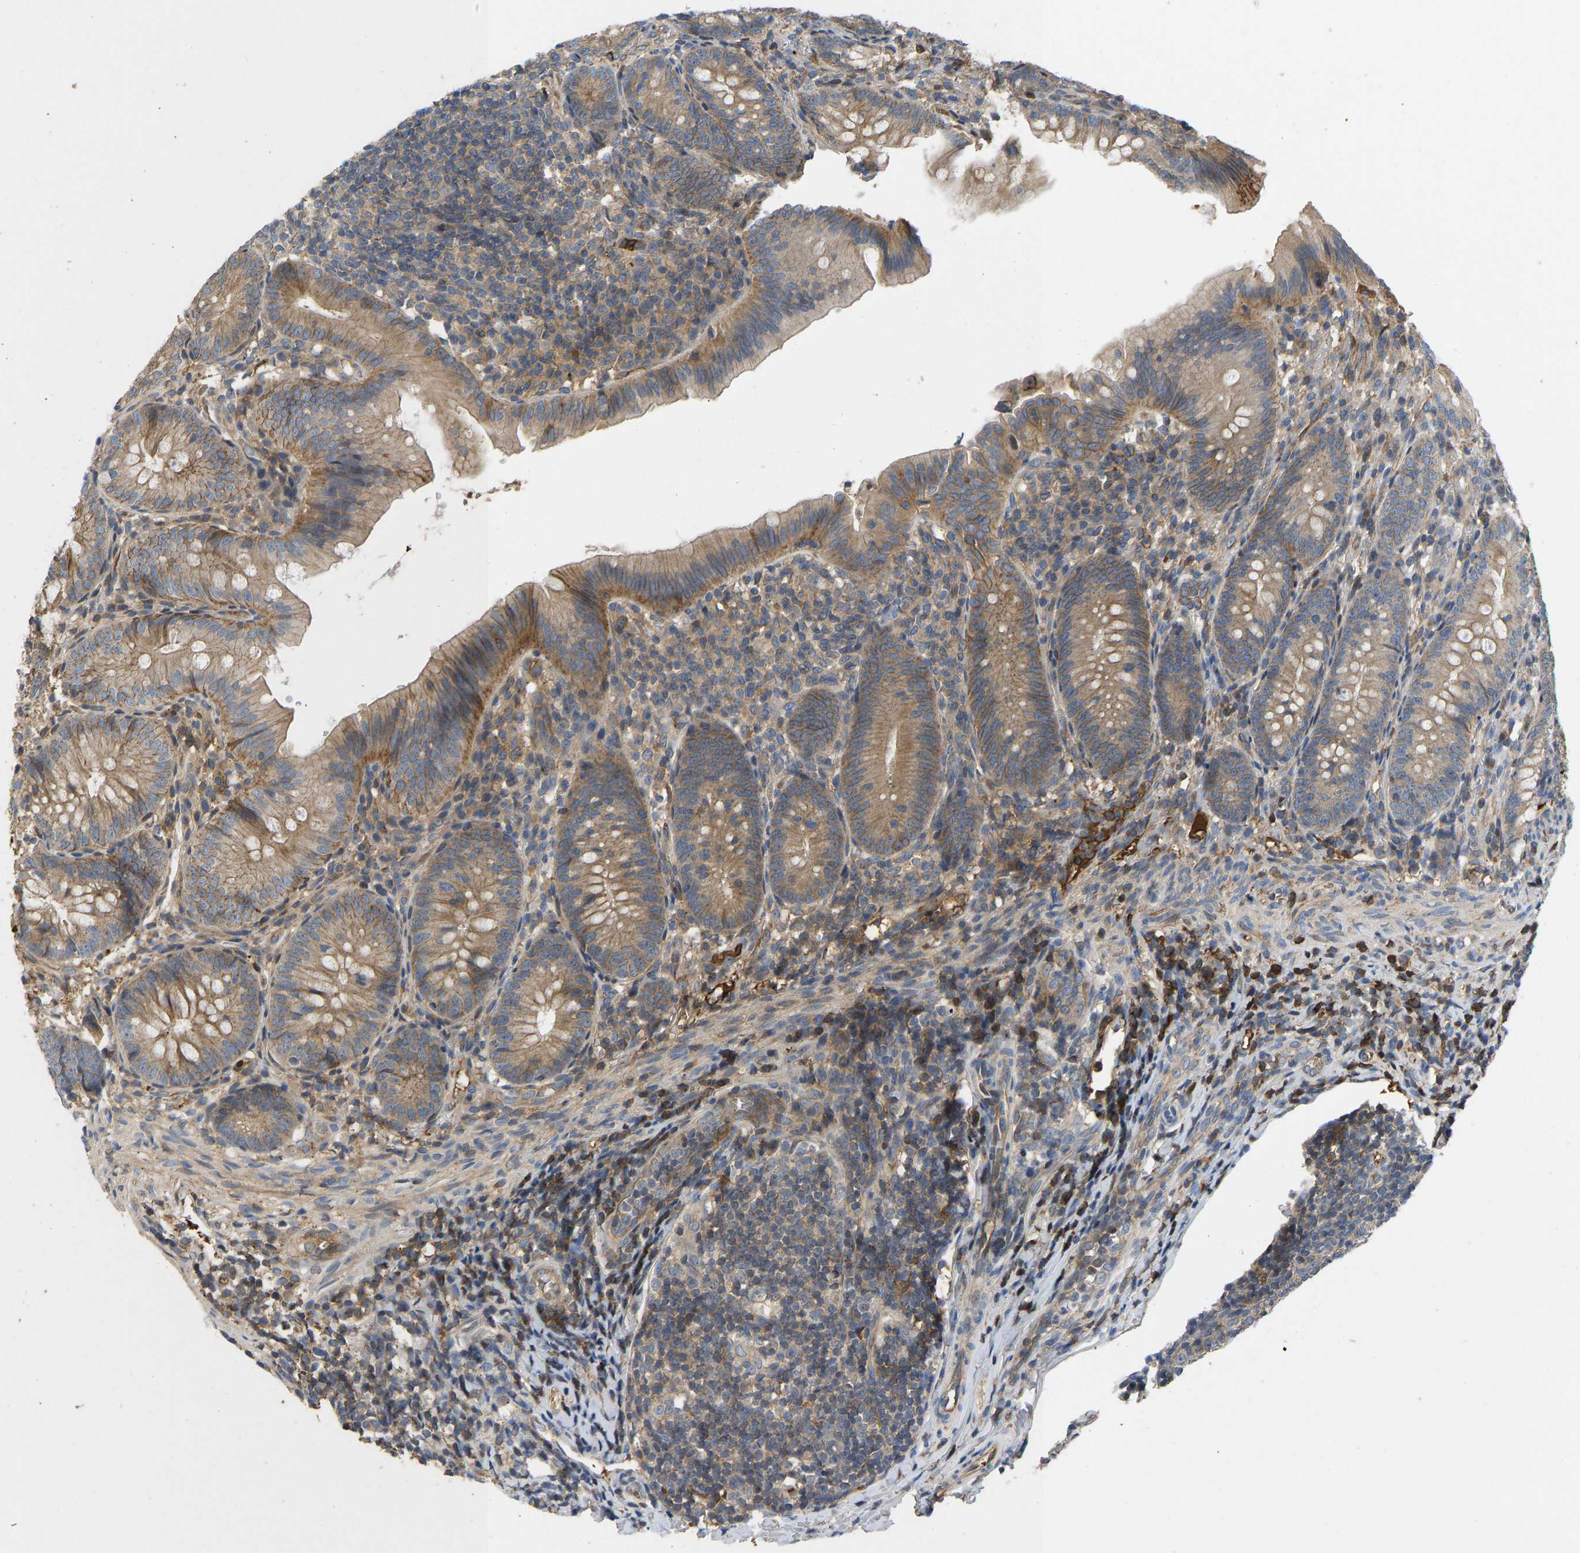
{"staining": {"intensity": "moderate", "quantity": ">75%", "location": "cytoplasmic/membranous"}, "tissue": "appendix", "cell_type": "Glandular cells", "image_type": "normal", "snomed": [{"axis": "morphology", "description": "Normal tissue, NOS"}, {"axis": "topography", "description": "Appendix"}], "caption": "The photomicrograph demonstrates staining of benign appendix, revealing moderate cytoplasmic/membranous protein positivity (brown color) within glandular cells. The protein is shown in brown color, while the nuclei are stained blue.", "gene": "VCPKMT", "patient": {"sex": "male", "age": 1}}